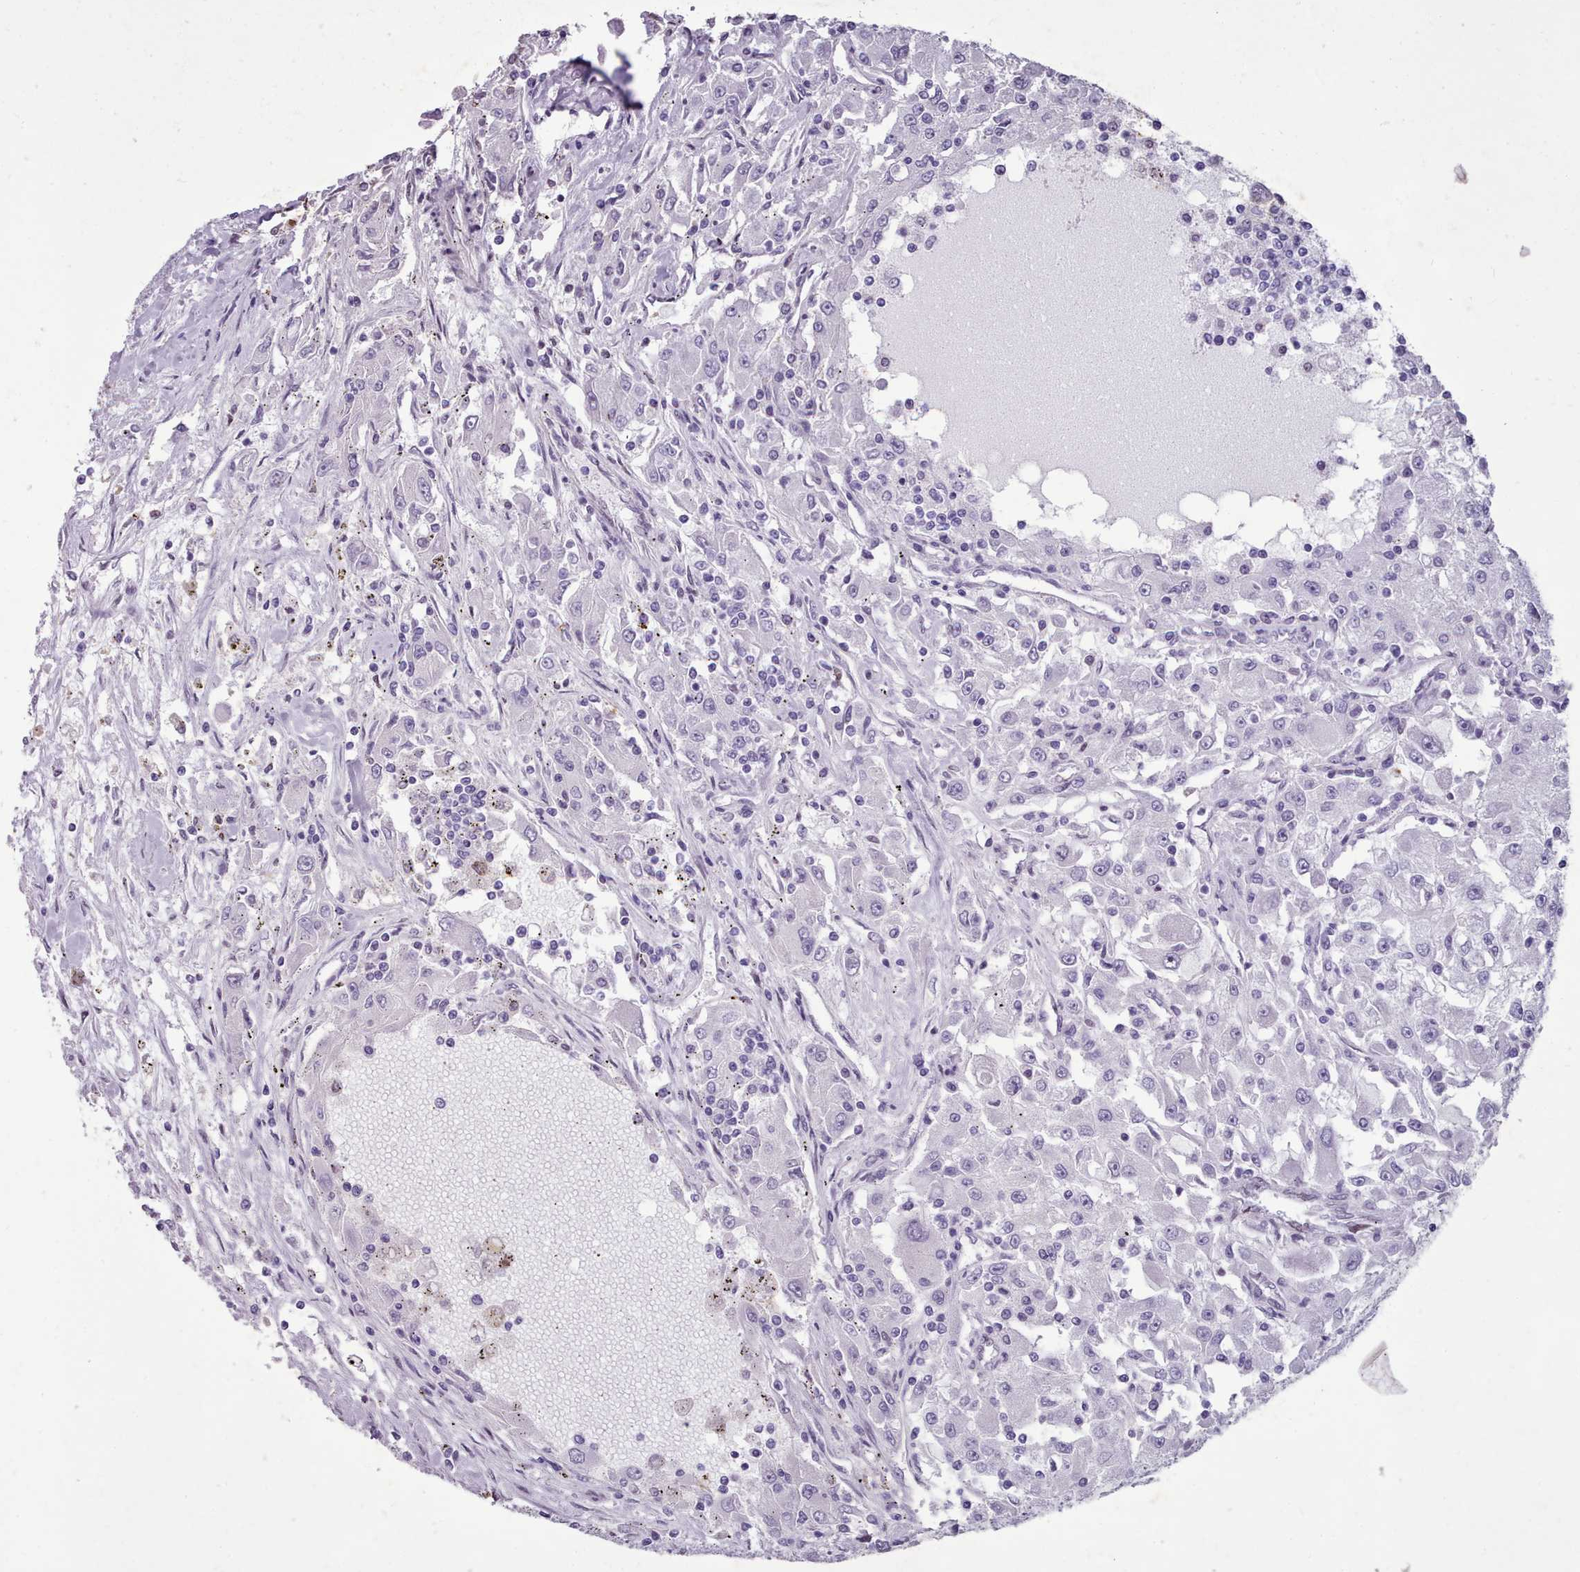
{"staining": {"intensity": "negative", "quantity": "none", "location": "none"}, "tissue": "renal cancer", "cell_type": "Tumor cells", "image_type": "cancer", "snomed": [{"axis": "morphology", "description": "Adenocarcinoma, NOS"}, {"axis": "topography", "description": "Kidney"}], "caption": "Micrograph shows no protein positivity in tumor cells of renal cancer tissue.", "gene": "KCNT2", "patient": {"sex": "female", "age": 67}}